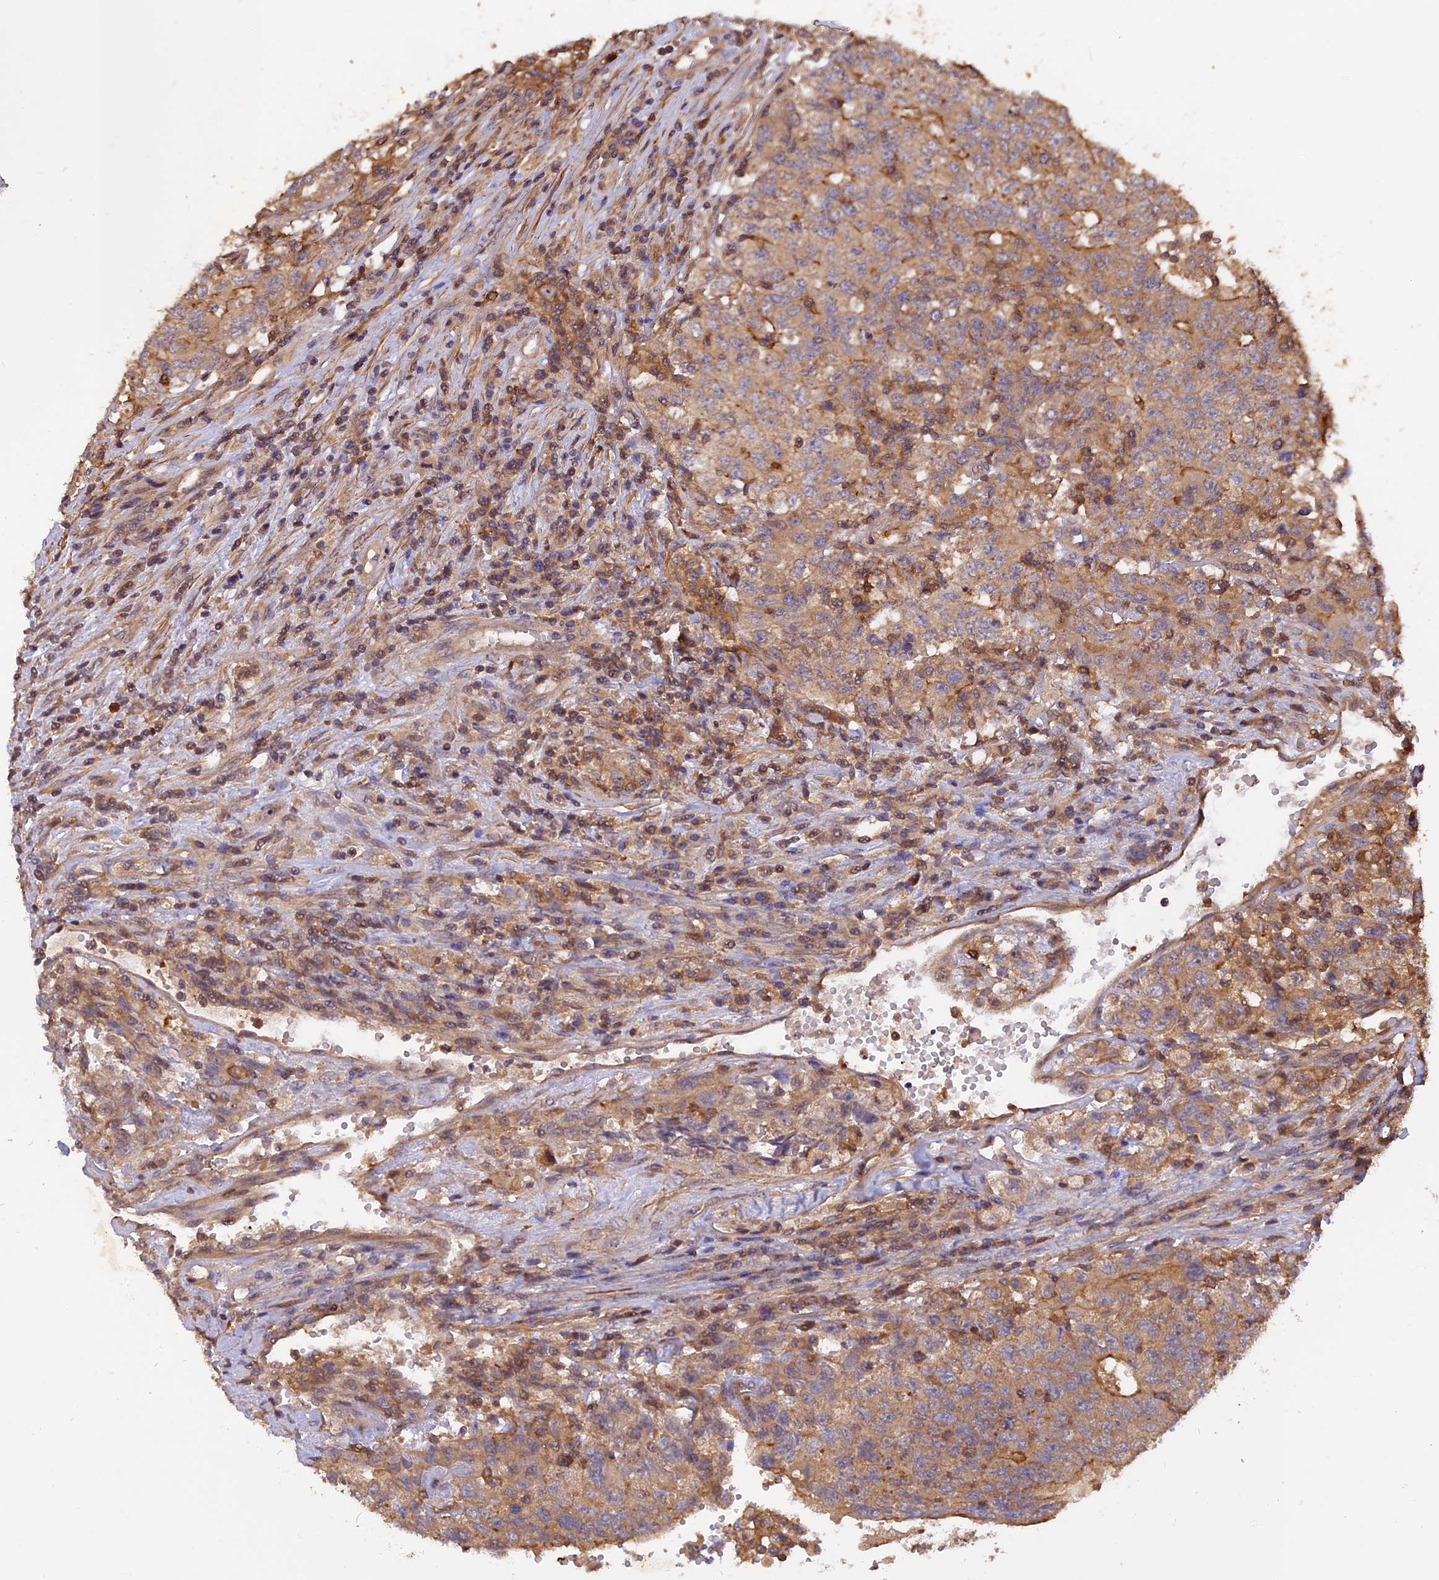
{"staining": {"intensity": "moderate", "quantity": ">75%", "location": "cytoplasmic/membranous"}, "tissue": "testis cancer", "cell_type": "Tumor cells", "image_type": "cancer", "snomed": [{"axis": "morphology", "description": "Carcinoma, Embryonal, NOS"}, {"axis": "topography", "description": "Testis"}], "caption": "Tumor cells reveal medium levels of moderate cytoplasmic/membranous positivity in approximately >75% of cells in human testis cancer. (DAB IHC with brightfield microscopy, high magnification).", "gene": "STOML1", "patient": {"sex": "male", "age": 34}}